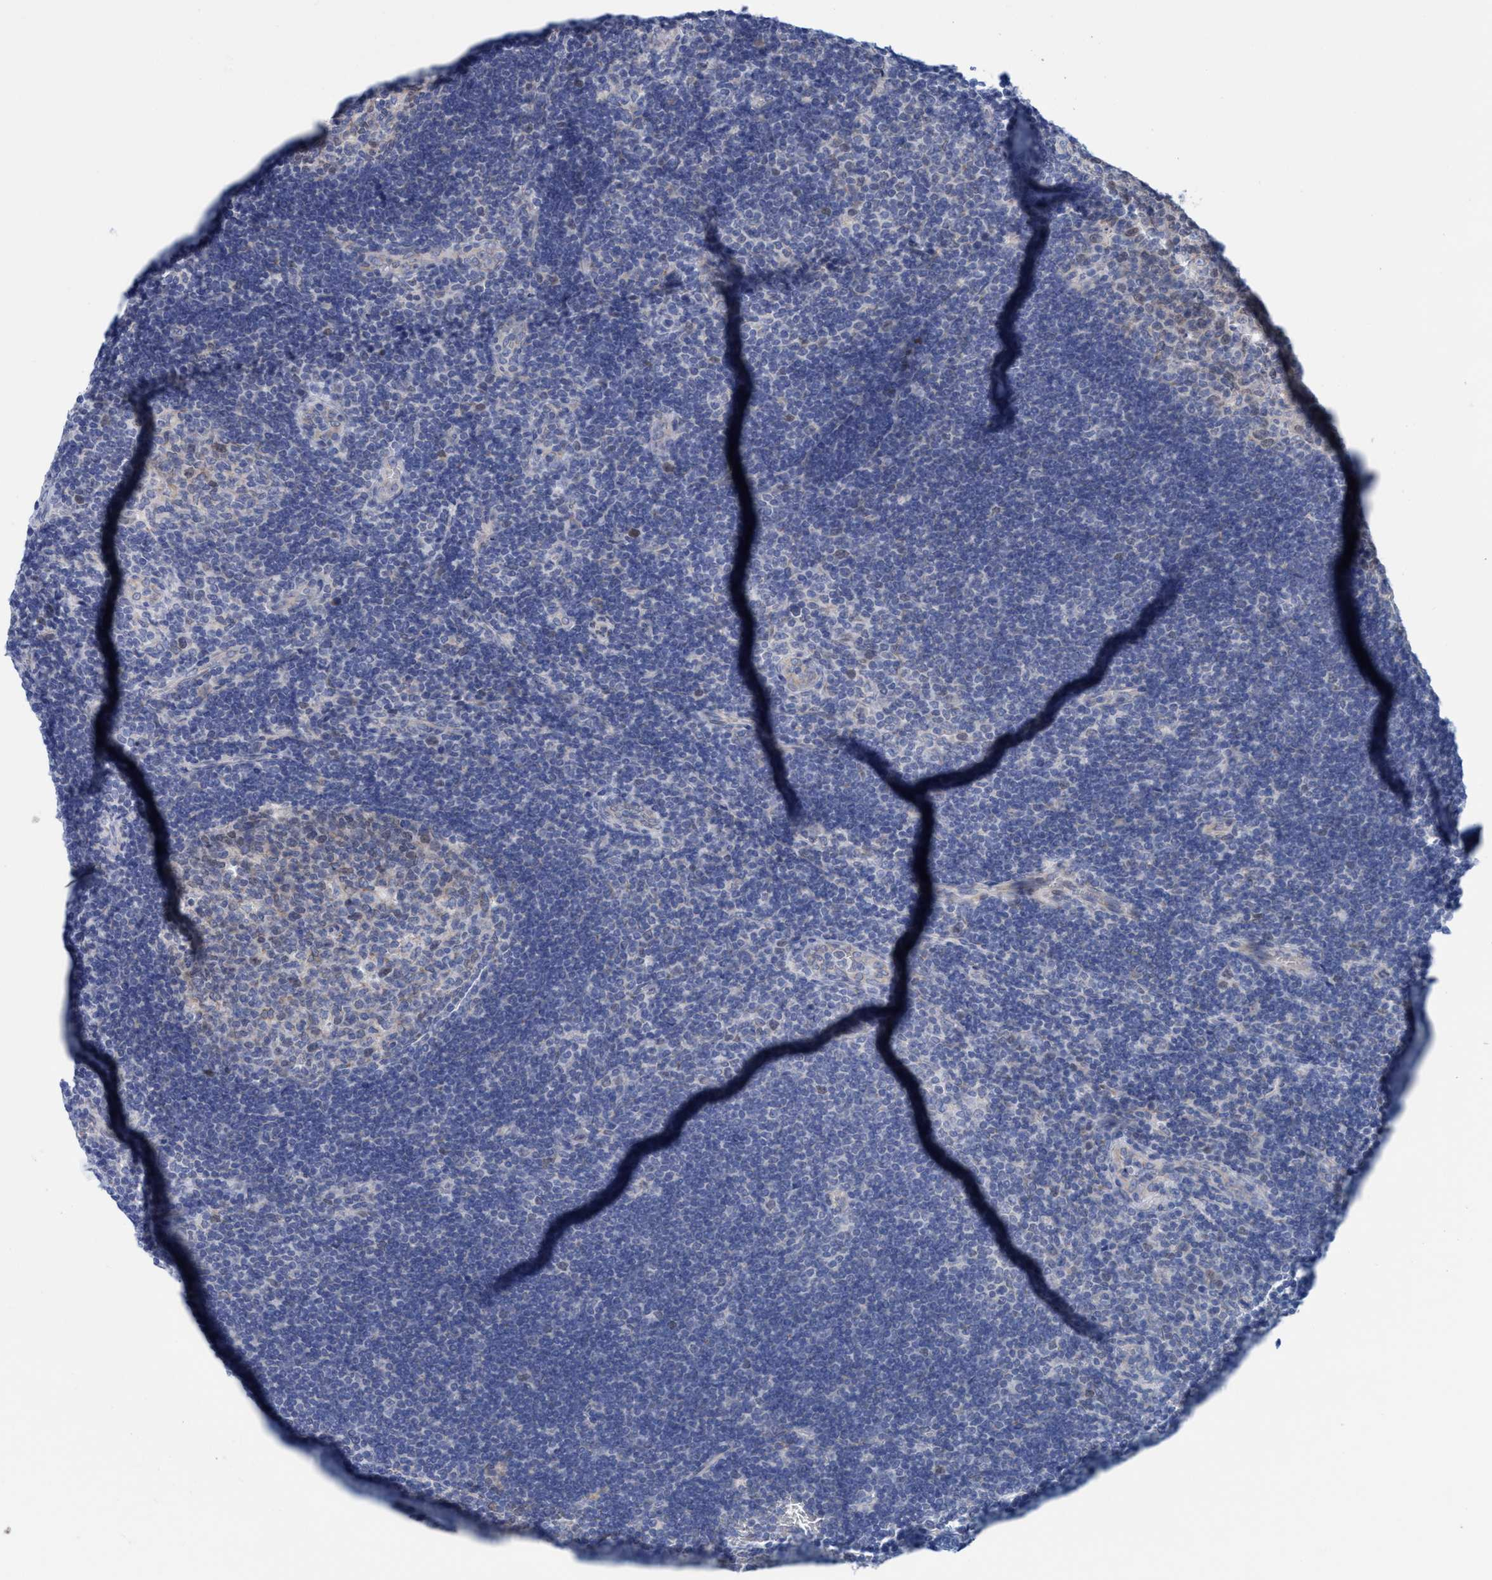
{"staining": {"intensity": "weak", "quantity": "25%-75%", "location": "cytoplasmic/membranous,nuclear"}, "tissue": "lymph node", "cell_type": "Germinal center cells", "image_type": "normal", "snomed": [{"axis": "morphology", "description": "Normal tissue, NOS"}, {"axis": "topography", "description": "Lymph node"}, {"axis": "topography", "description": "Salivary gland"}], "caption": "High-power microscopy captured an immunohistochemistry (IHC) micrograph of benign lymph node, revealing weak cytoplasmic/membranous,nuclear positivity in about 25%-75% of germinal center cells.", "gene": "RSAD1", "patient": {"sex": "male", "age": 8}}